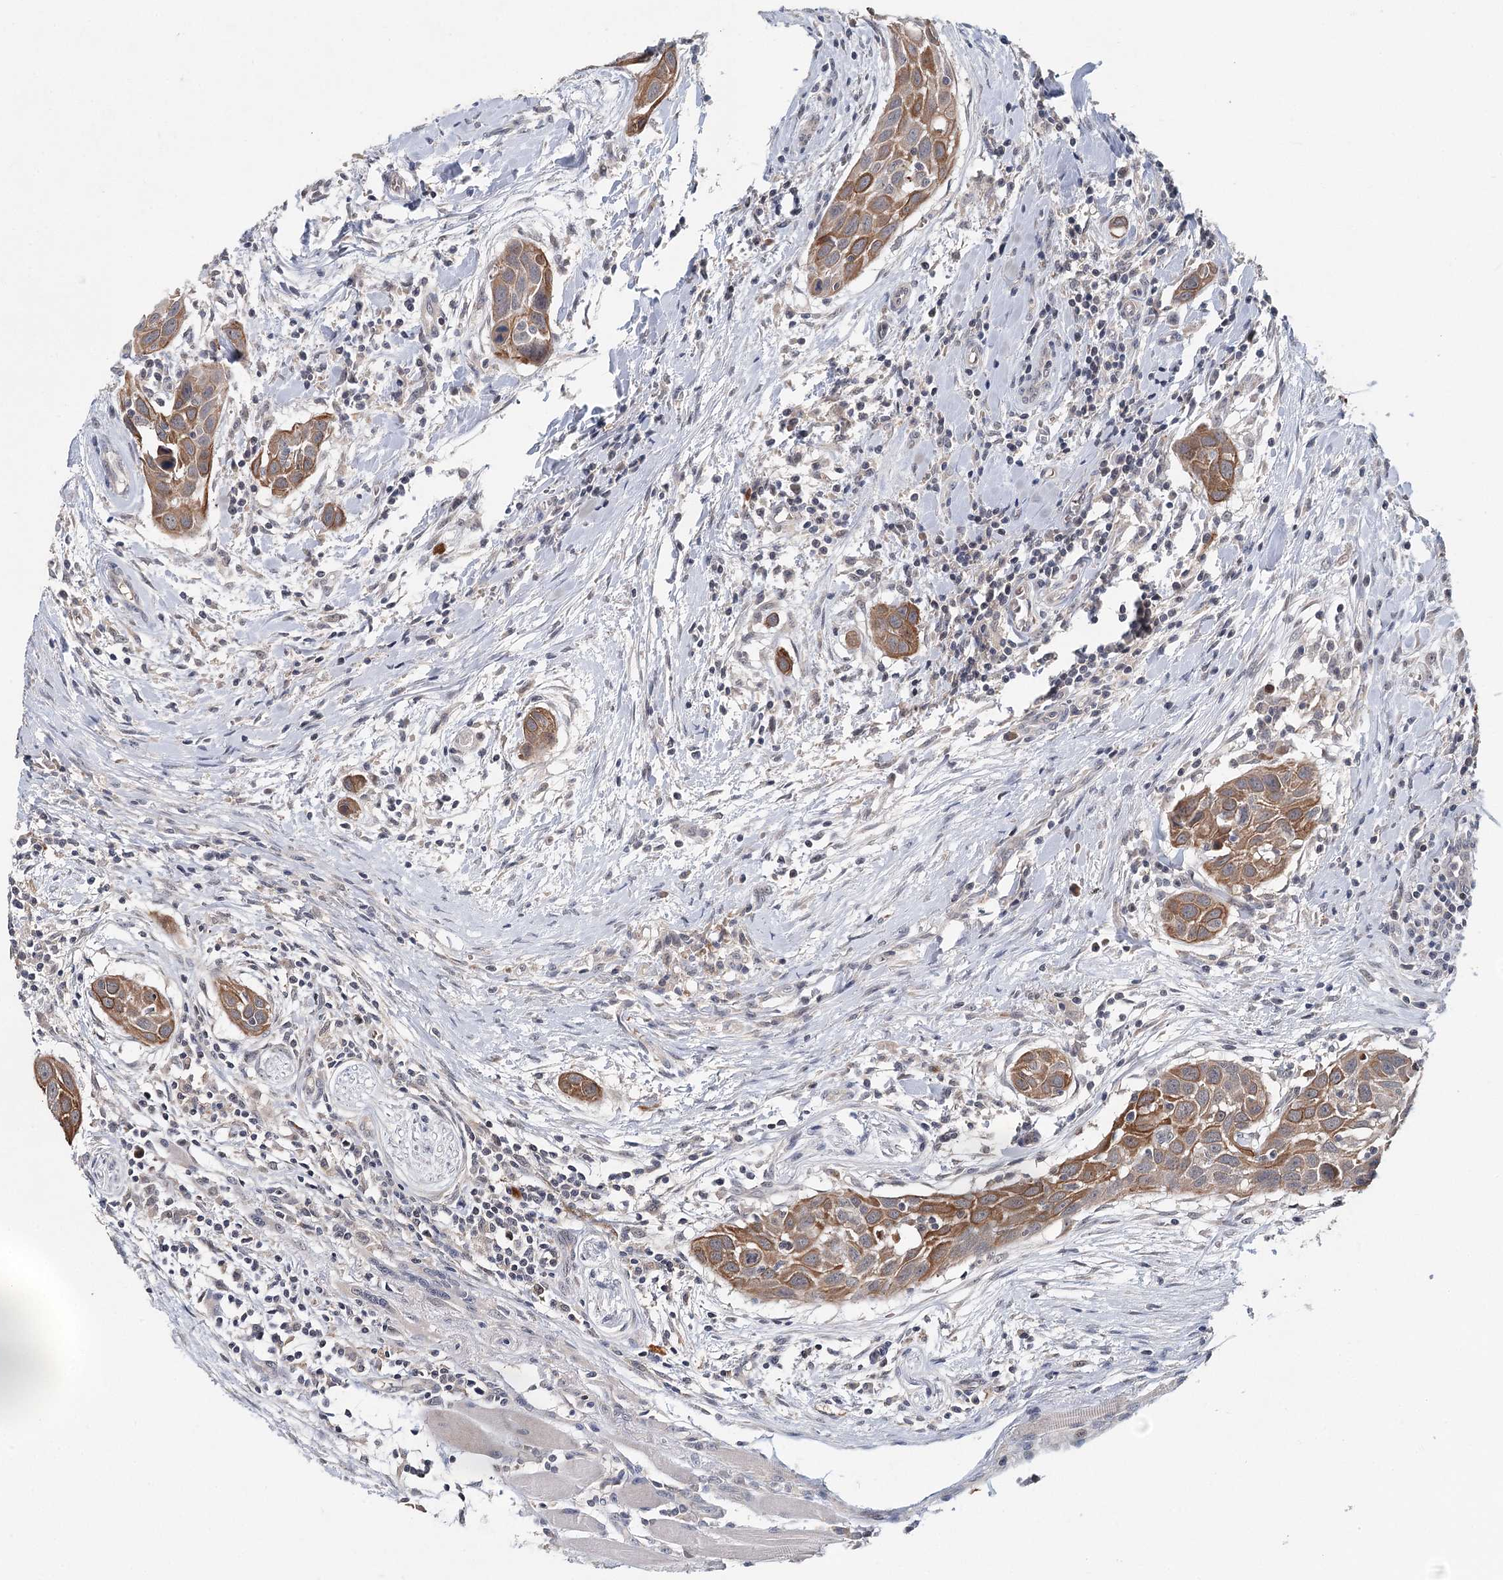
{"staining": {"intensity": "moderate", "quantity": ">75%", "location": "cytoplasmic/membranous"}, "tissue": "head and neck cancer", "cell_type": "Tumor cells", "image_type": "cancer", "snomed": [{"axis": "morphology", "description": "Squamous cell carcinoma, NOS"}, {"axis": "topography", "description": "Oral tissue"}, {"axis": "topography", "description": "Head-Neck"}], "caption": "Brown immunohistochemical staining in human head and neck cancer exhibits moderate cytoplasmic/membranous positivity in about >75% of tumor cells.", "gene": "FBXO7", "patient": {"sex": "female", "age": 50}}